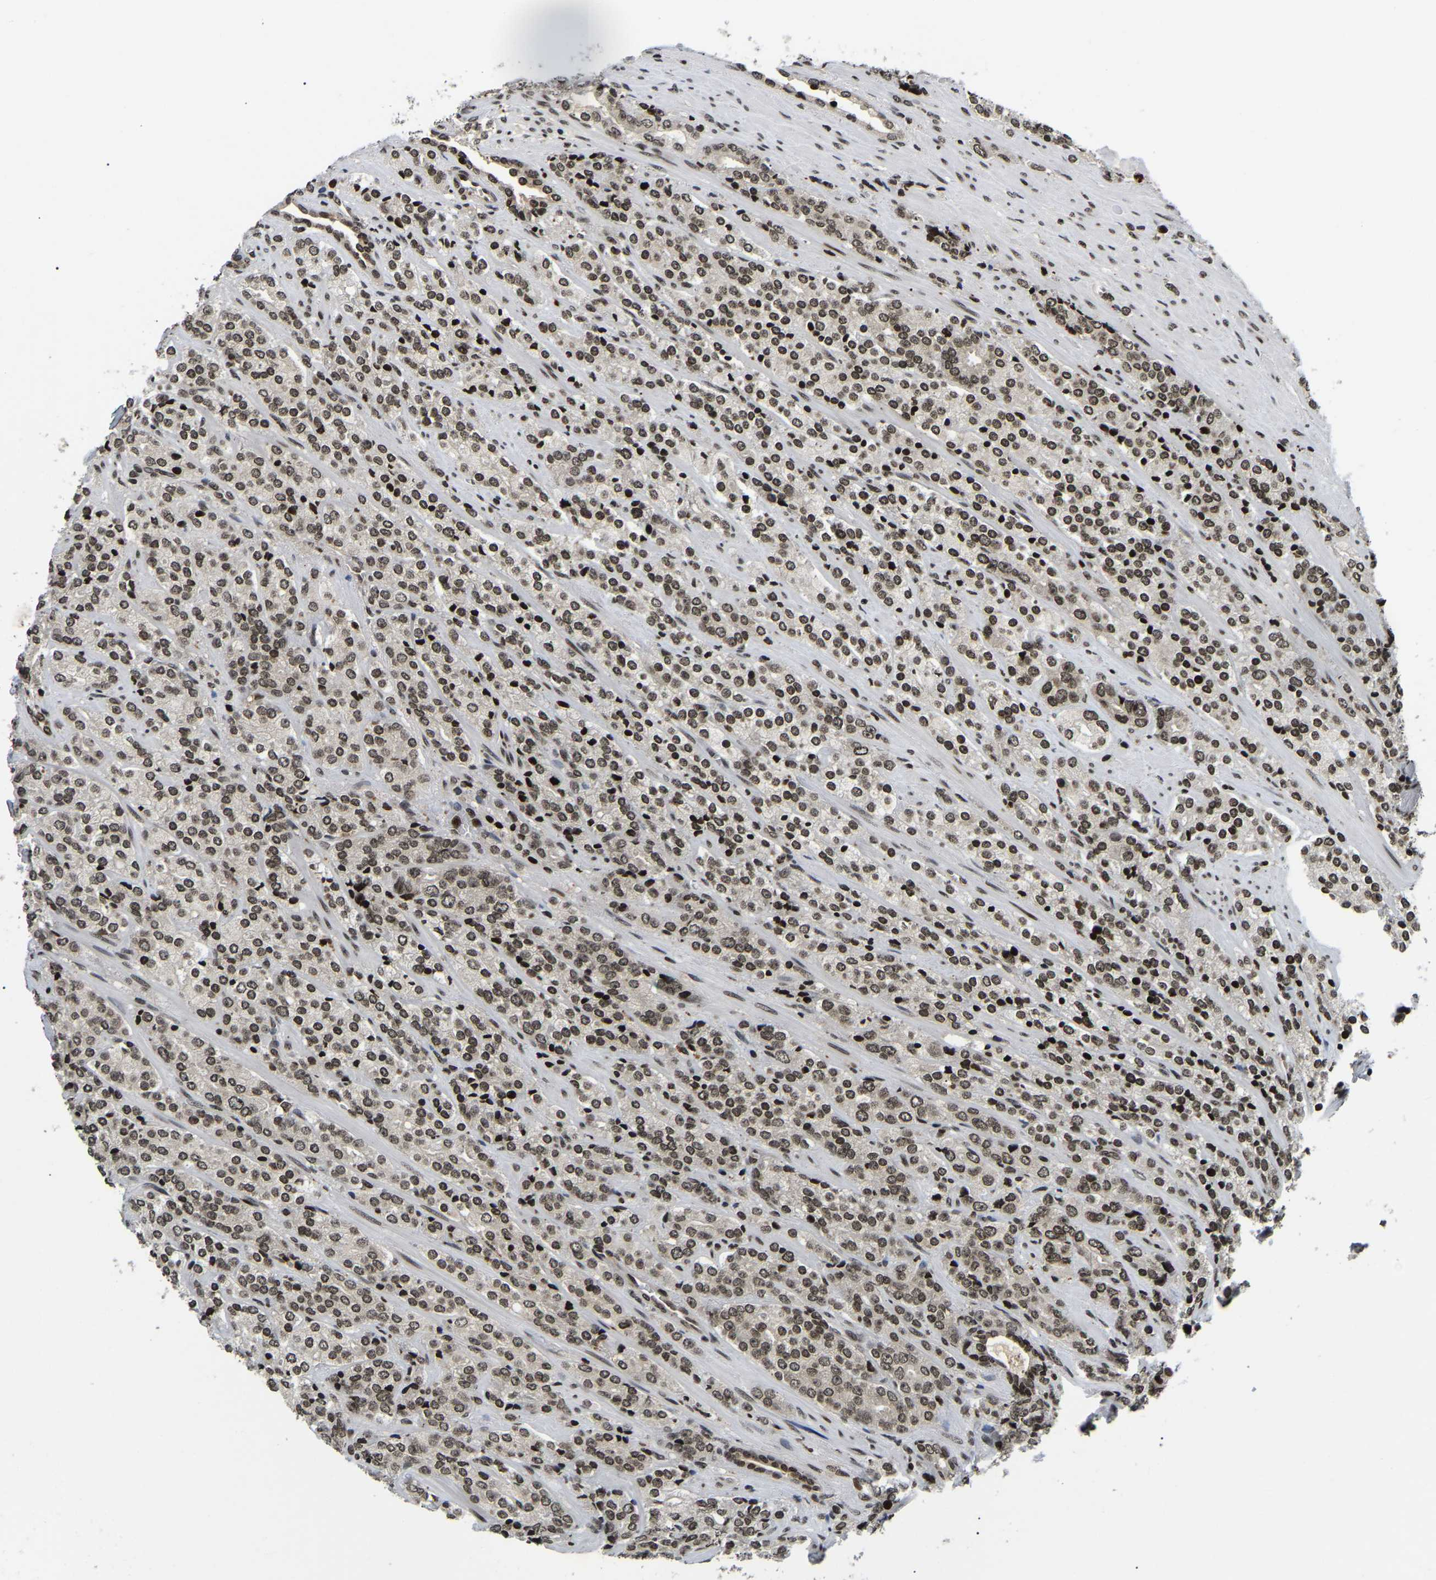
{"staining": {"intensity": "moderate", "quantity": ">75%", "location": "nuclear"}, "tissue": "prostate cancer", "cell_type": "Tumor cells", "image_type": "cancer", "snomed": [{"axis": "morphology", "description": "Adenocarcinoma, High grade"}, {"axis": "topography", "description": "Prostate"}], "caption": "A brown stain labels moderate nuclear staining of a protein in human prostate adenocarcinoma (high-grade) tumor cells.", "gene": "LRRC61", "patient": {"sex": "male", "age": 71}}